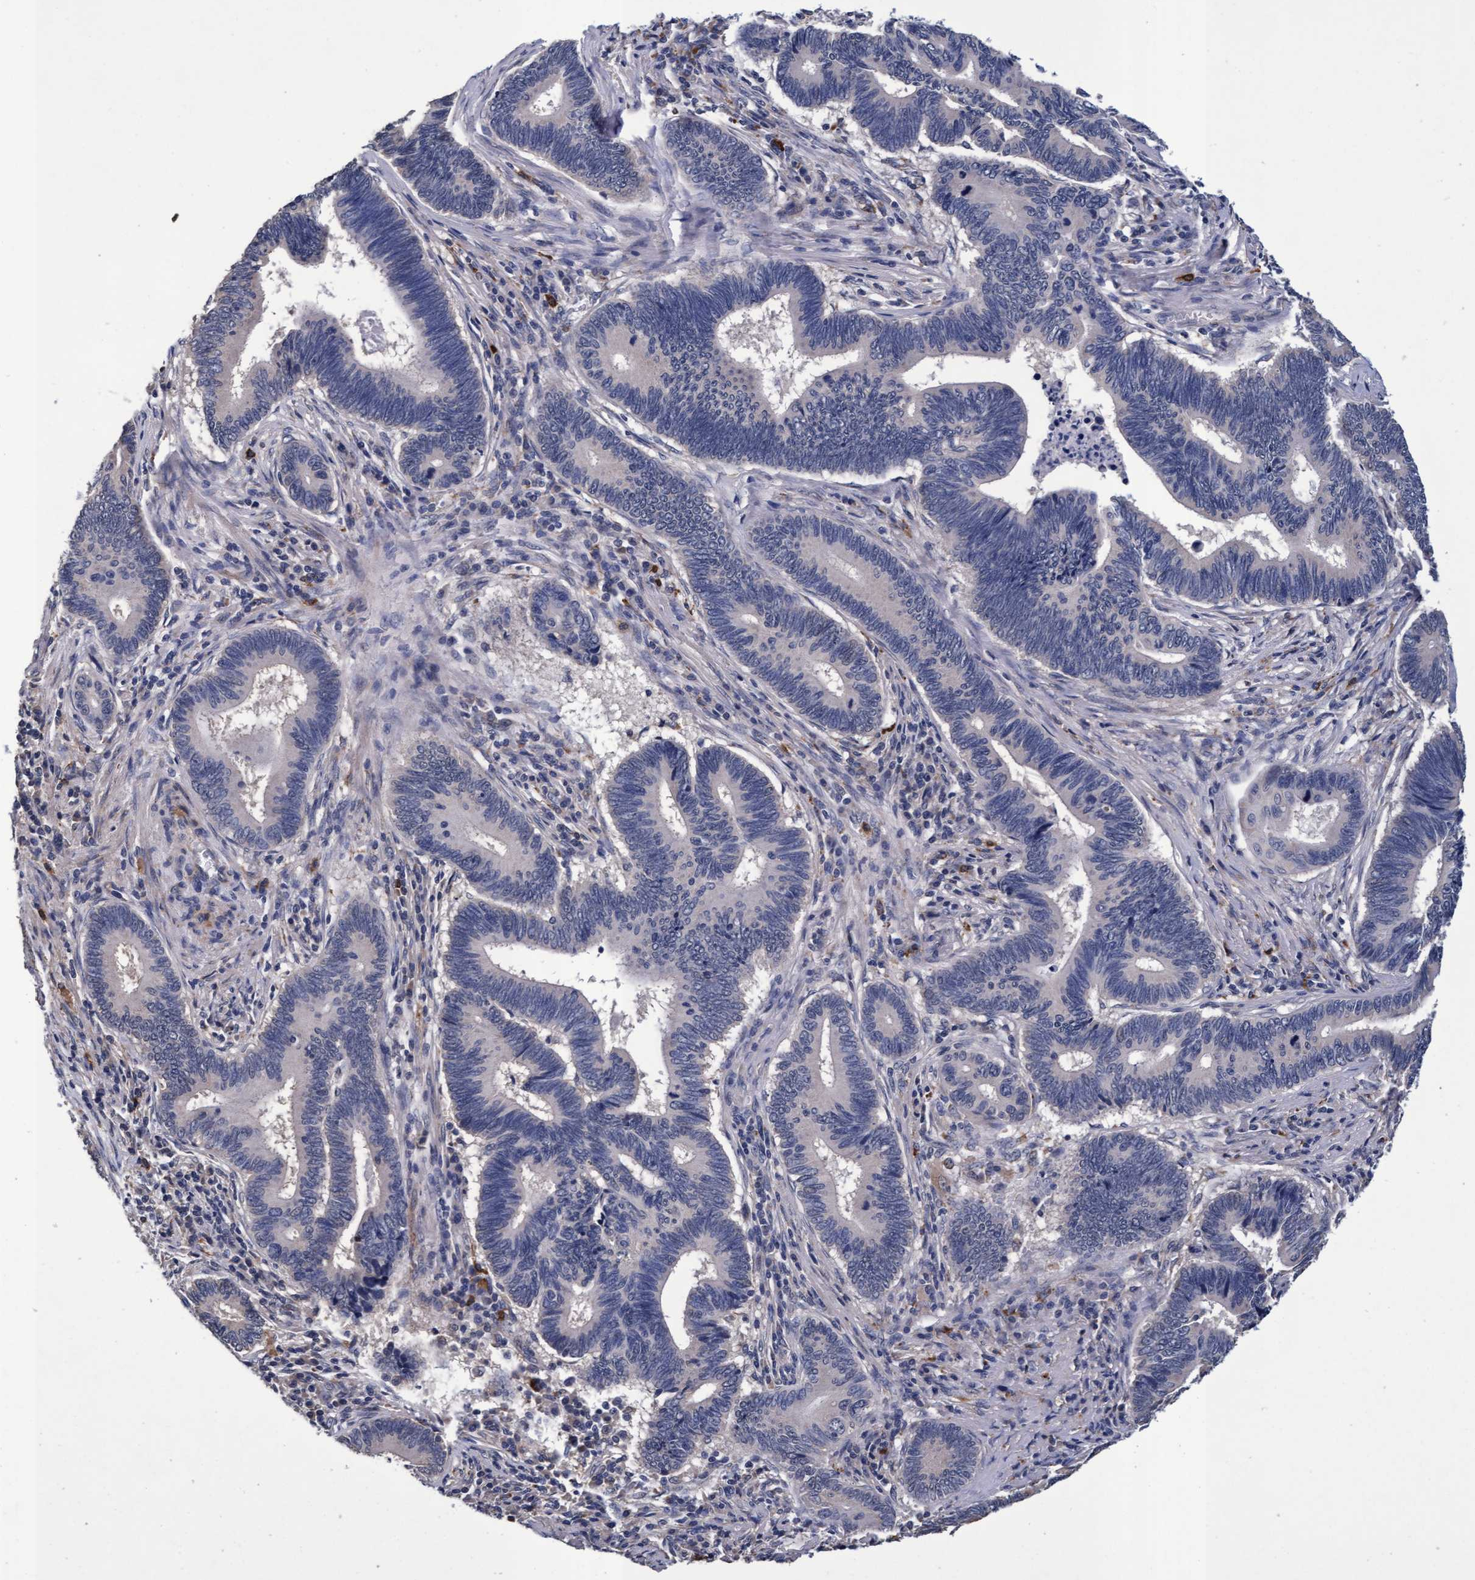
{"staining": {"intensity": "negative", "quantity": "none", "location": "none"}, "tissue": "pancreatic cancer", "cell_type": "Tumor cells", "image_type": "cancer", "snomed": [{"axis": "morphology", "description": "Adenocarcinoma, NOS"}, {"axis": "topography", "description": "Pancreas"}], "caption": "Human pancreatic cancer stained for a protein using IHC shows no staining in tumor cells.", "gene": "CPQ", "patient": {"sex": "female", "age": 70}}